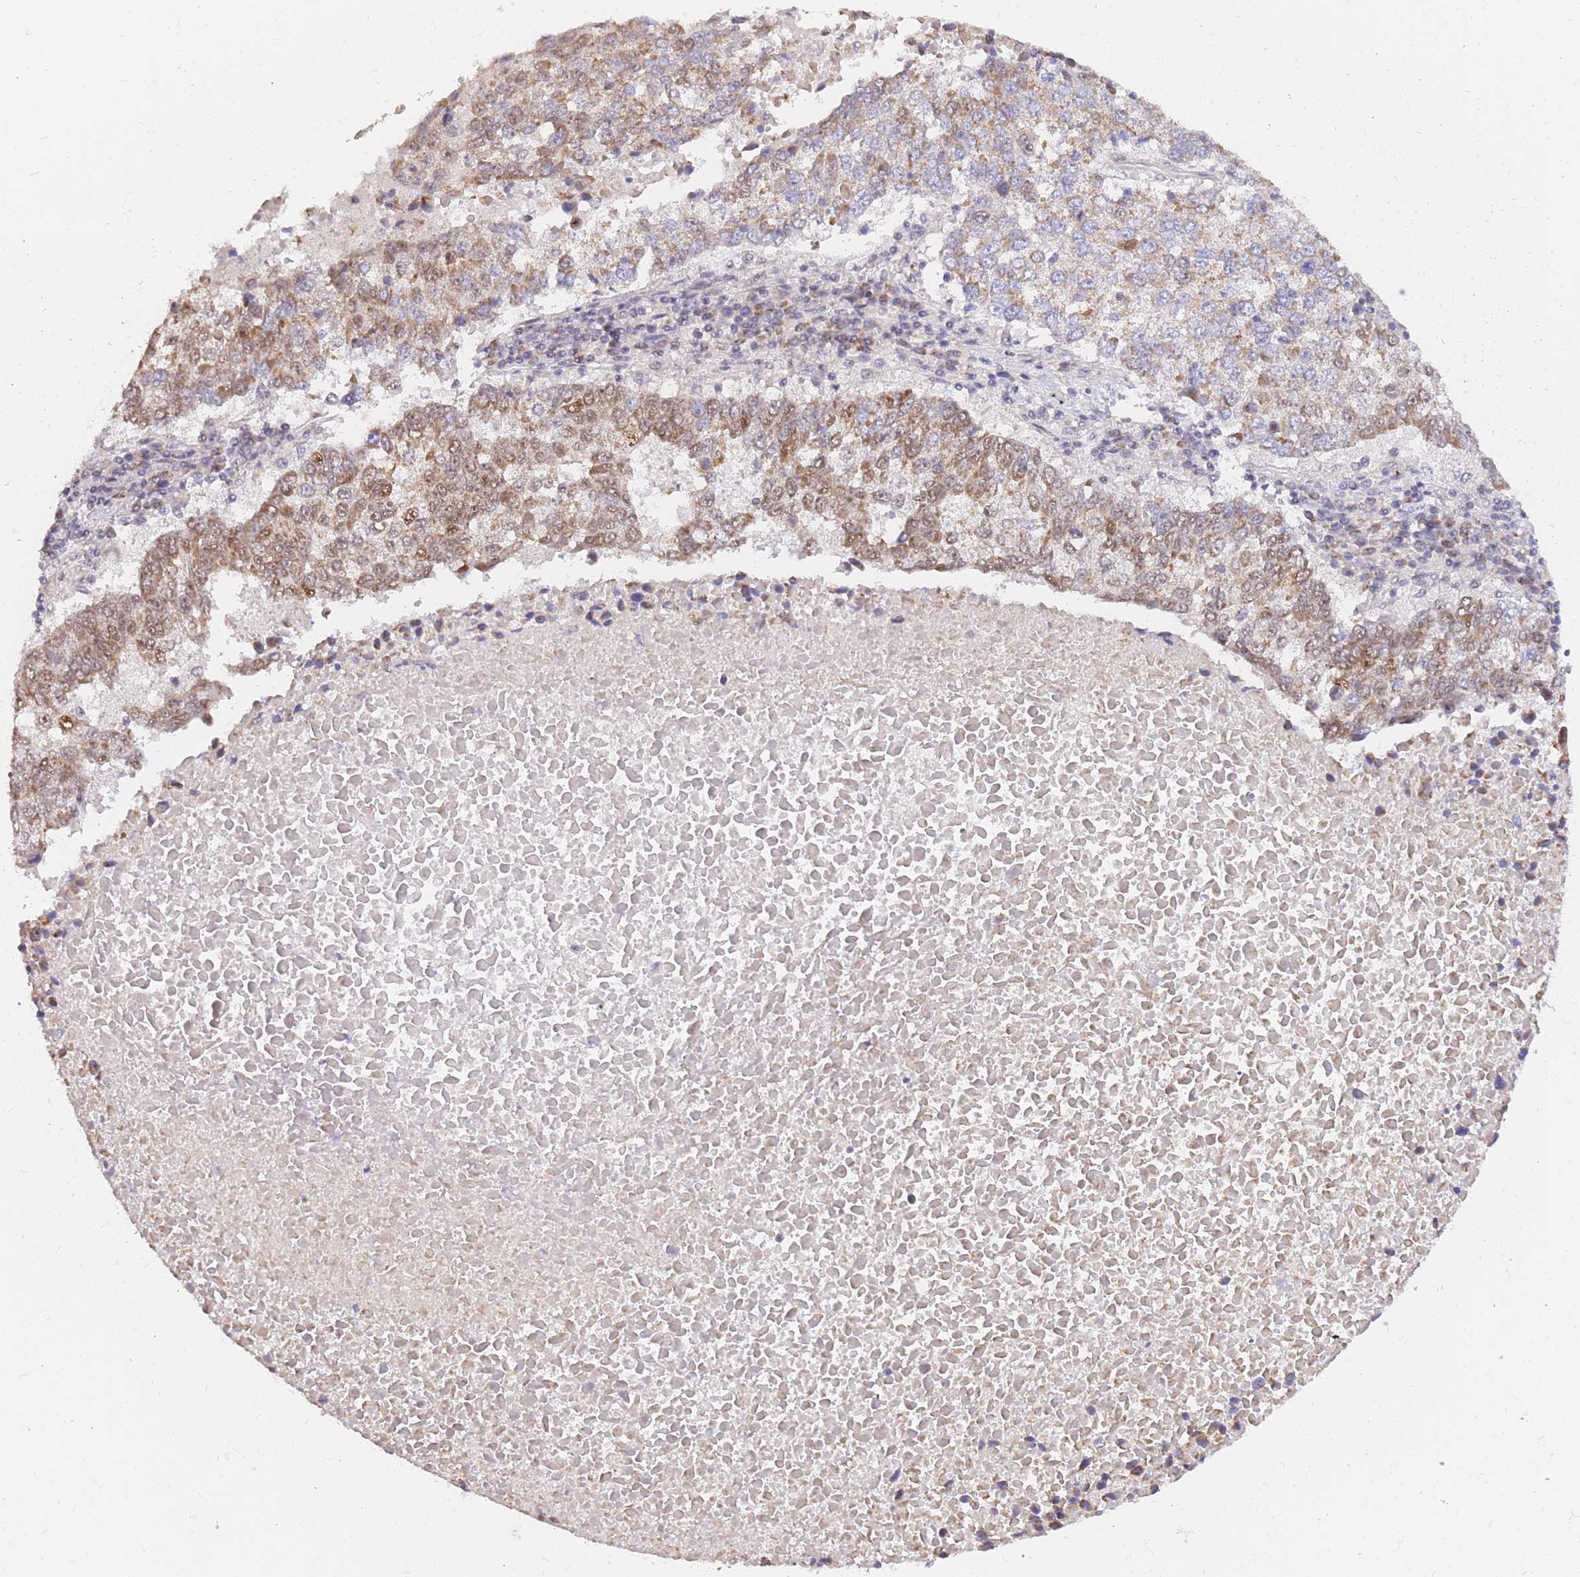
{"staining": {"intensity": "moderate", "quantity": ">75%", "location": "cytoplasmic/membranous,nuclear"}, "tissue": "lung cancer", "cell_type": "Tumor cells", "image_type": "cancer", "snomed": [{"axis": "morphology", "description": "Squamous cell carcinoma, NOS"}, {"axis": "topography", "description": "Lung"}], "caption": "IHC of human lung cancer shows medium levels of moderate cytoplasmic/membranous and nuclear expression in about >75% of tumor cells.", "gene": "MINDY2", "patient": {"sex": "male", "age": 73}}